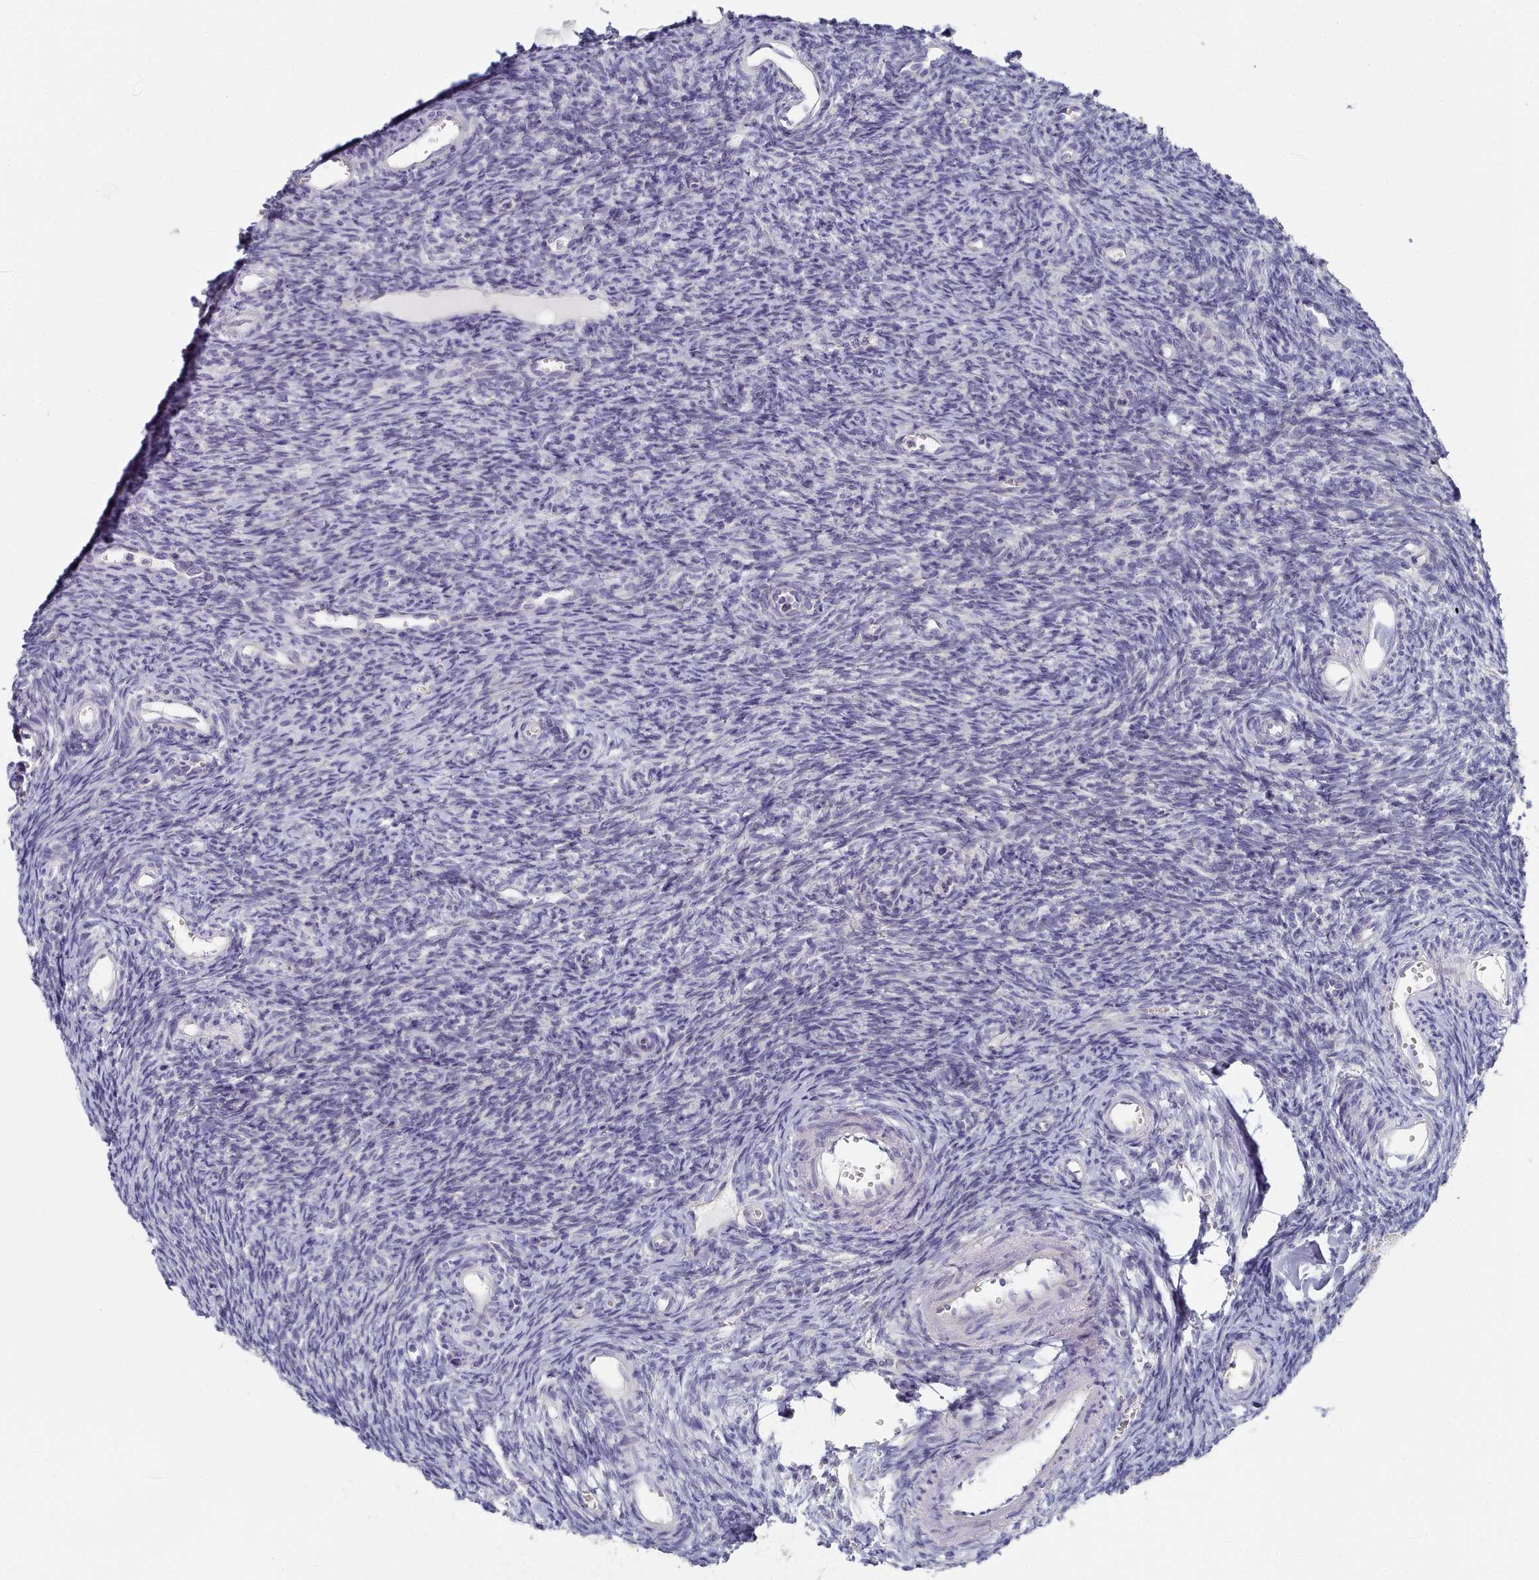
{"staining": {"intensity": "negative", "quantity": "none", "location": "none"}, "tissue": "ovary", "cell_type": "Ovarian stroma cells", "image_type": "normal", "snomed": [{"axis": "morphology", "description": "Normal tissue, NOS"}, {"axis": "topography", "description": "Ovary"}], "caption": "Immunohistochemistry (IHC) of normal human ovary demonstrates no expression in ovarian stroma cells.", "gene": "TYW1B", "patient": {"sex": "female", "age": 39}}